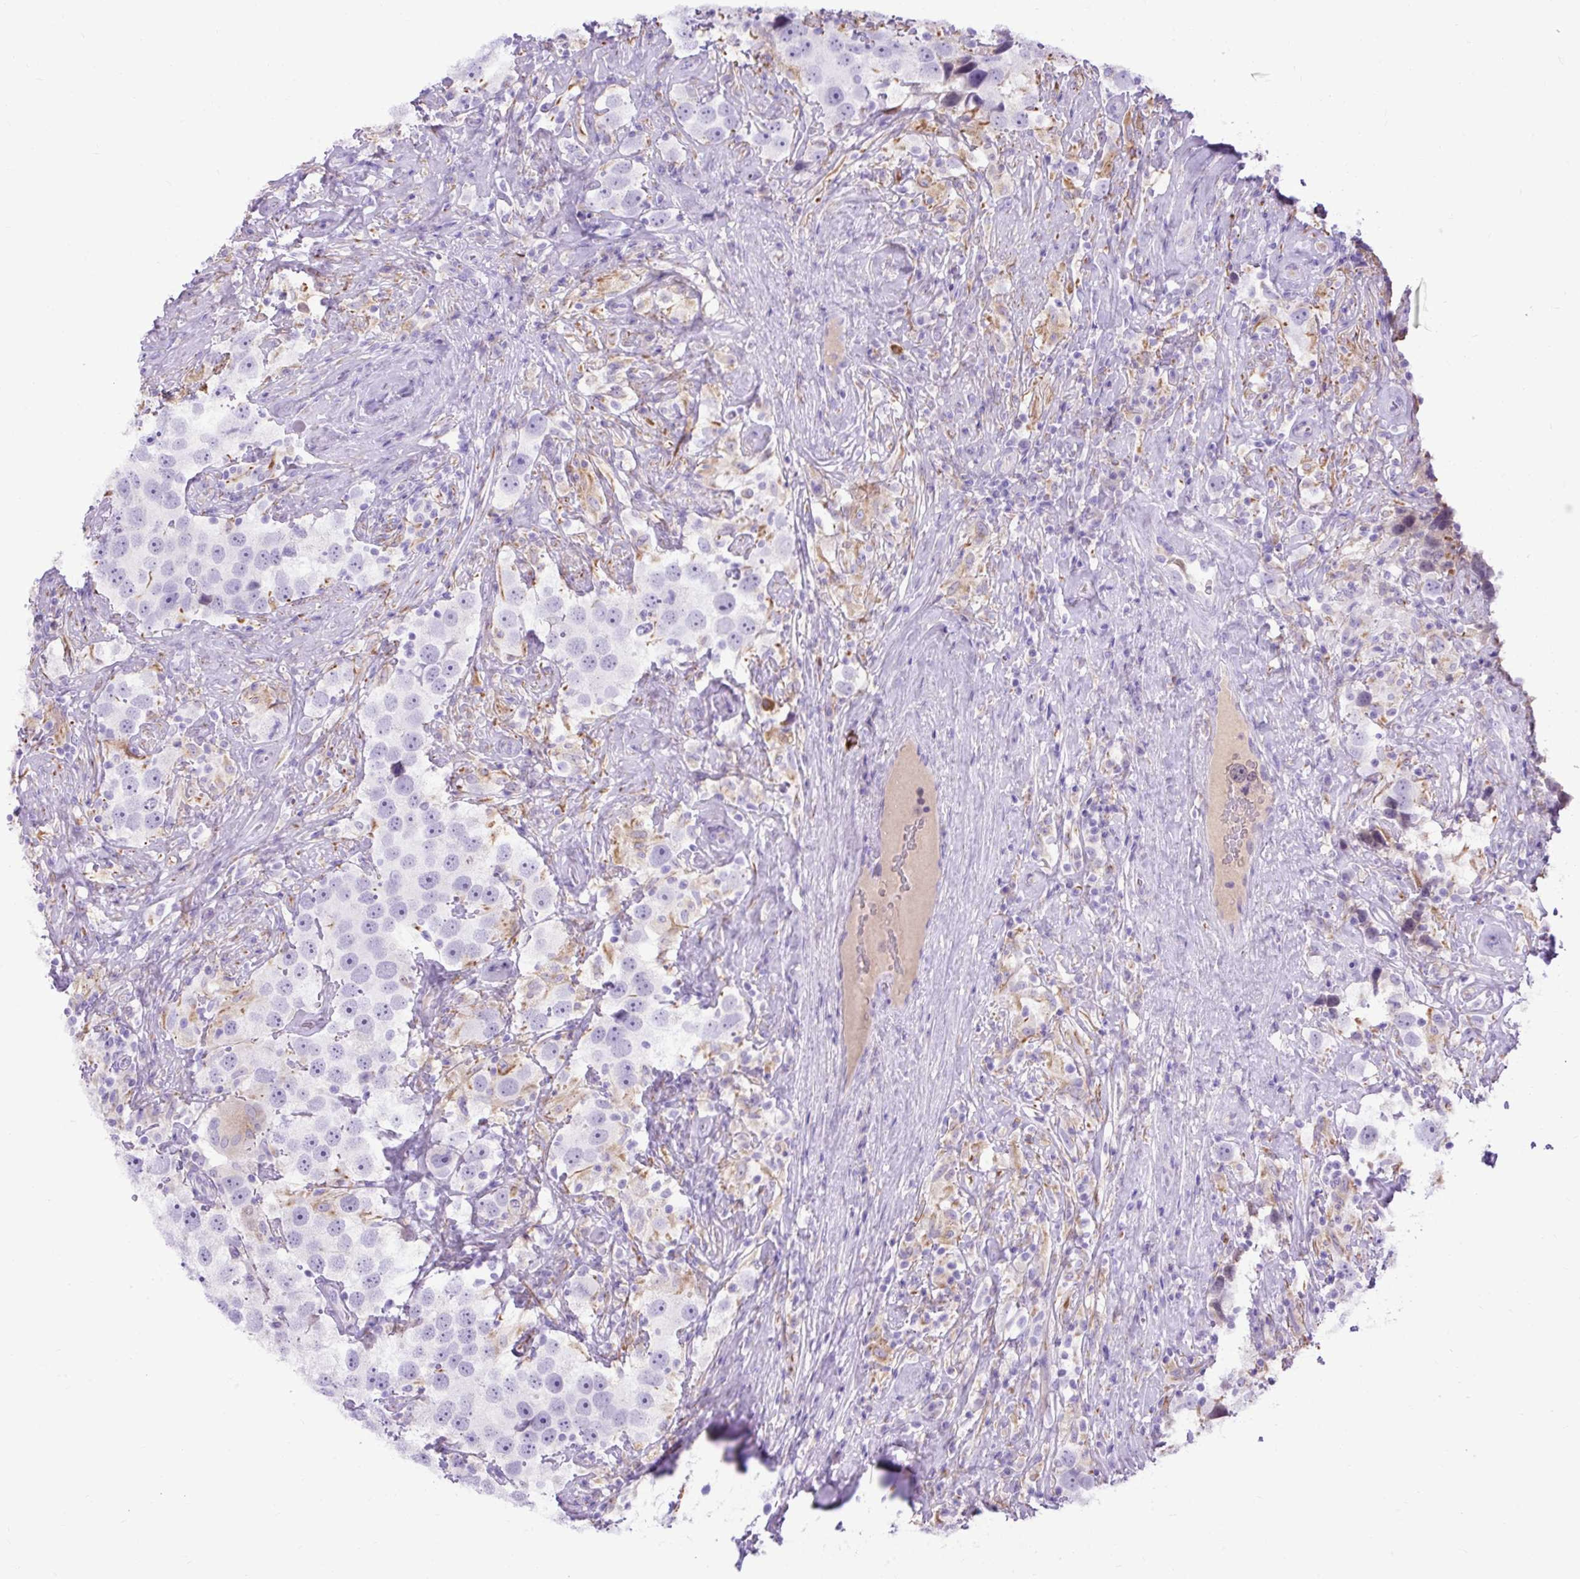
{"staining": {"intensity": "negative", "quantity": "none", "location": "none"}, "tissue": "testis cancer", "cell_type": "Tumor cells", "image_type": "cancer", "snomed": [{"axis": "morphology", "description": "Seminoma, NOS"}, {"axis": "topography", "description": "Testis"}], "caption": "Immunohistochemistry (IHC) of testis cancer exhibits no expression in tumor cells. Nuclei are stained in blue.", "gene": "SPTBN5", "patient": {"sex": "male", "age": 49}}